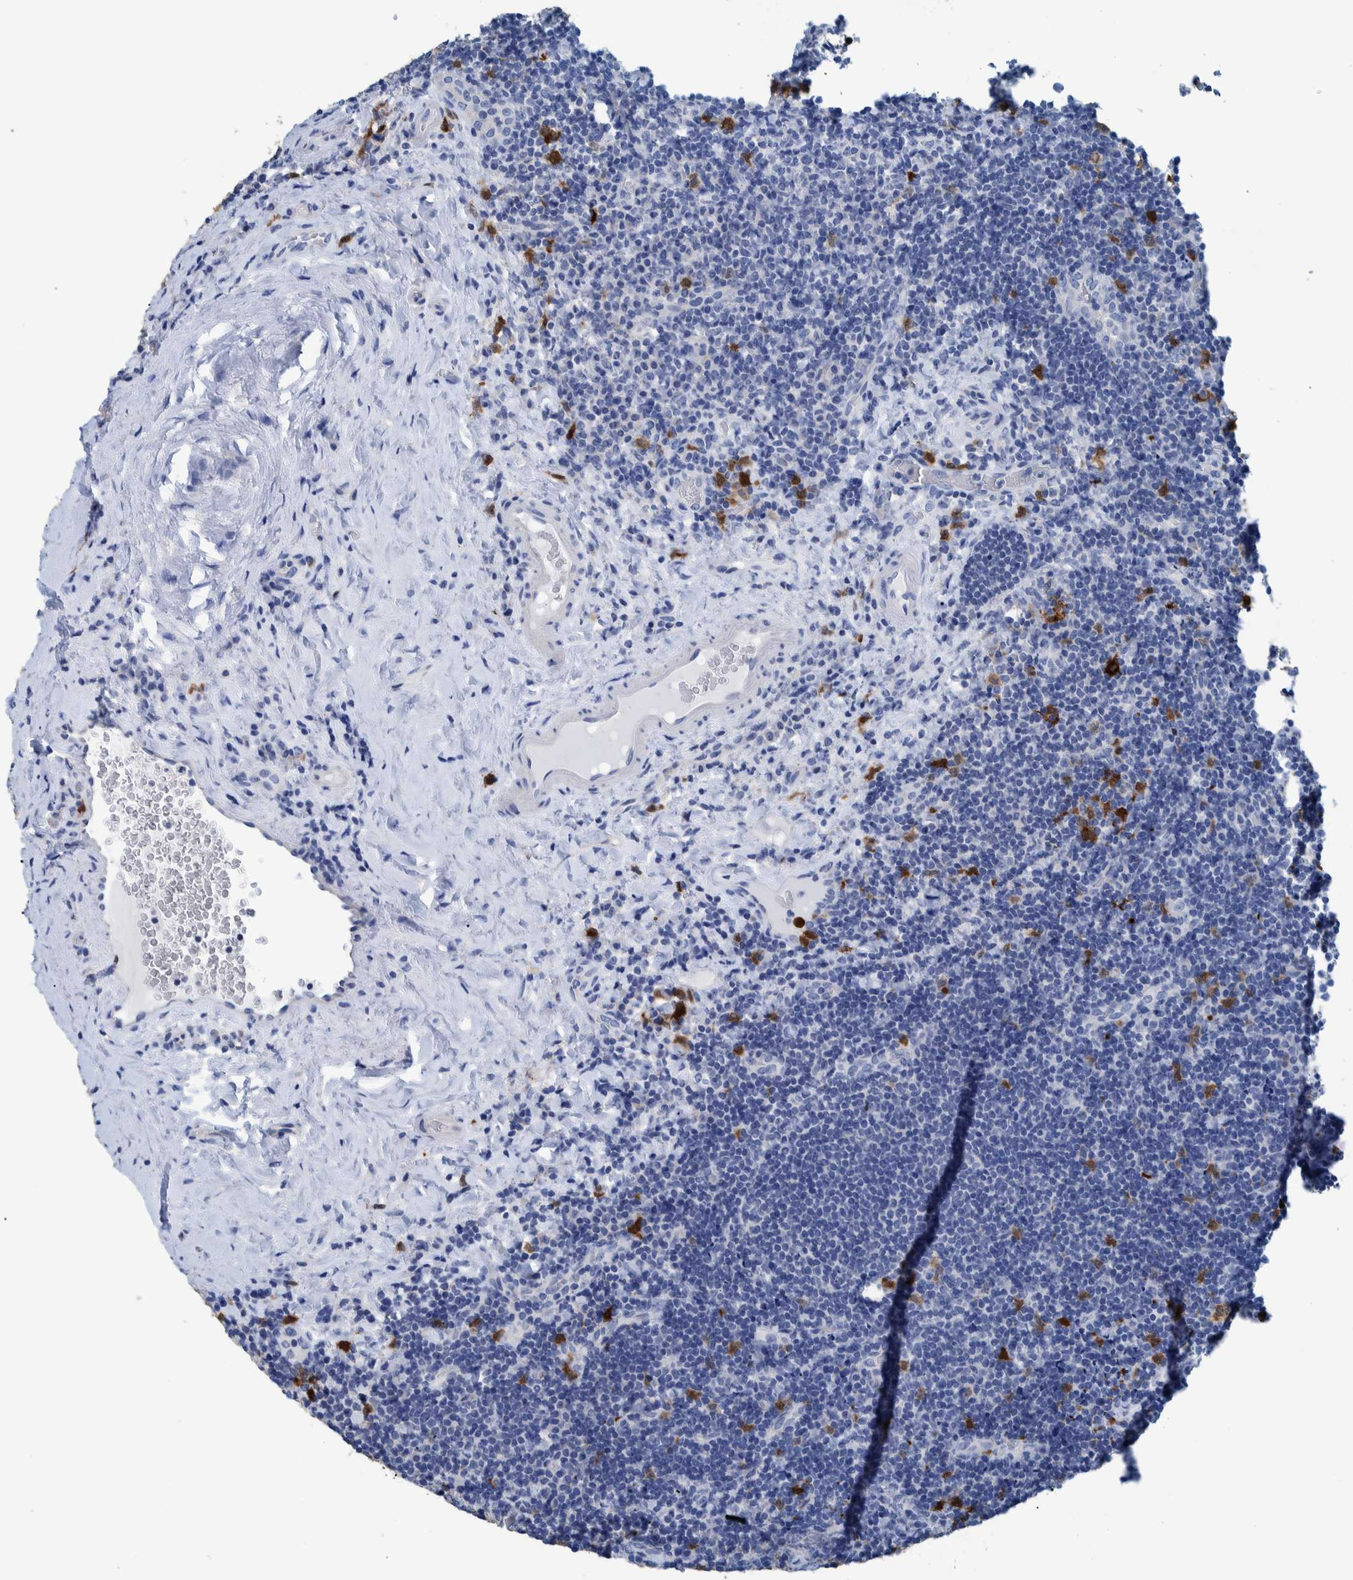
{"staining": {"intensity": "negative", "quantity": "none", "location": "none"}, "tissue": "lymphoma", "cell_type": "Tumor cells", "image_type": "cancer", "snomed": [{"axis": "morphology", "description": "Malignant lymphoma, non-Hodgkin's type, High grade"}, {"axis": "topography", "description": "Tonsil"}], "caption": "Immunohistochemistry (IHC) micrograph of neoplastic tissue: lymphoma stained with DAB displays no significant protein positivity in tumor cells.", "gene": "IDO1", "patient": {"sex": "female", "age": 36}}